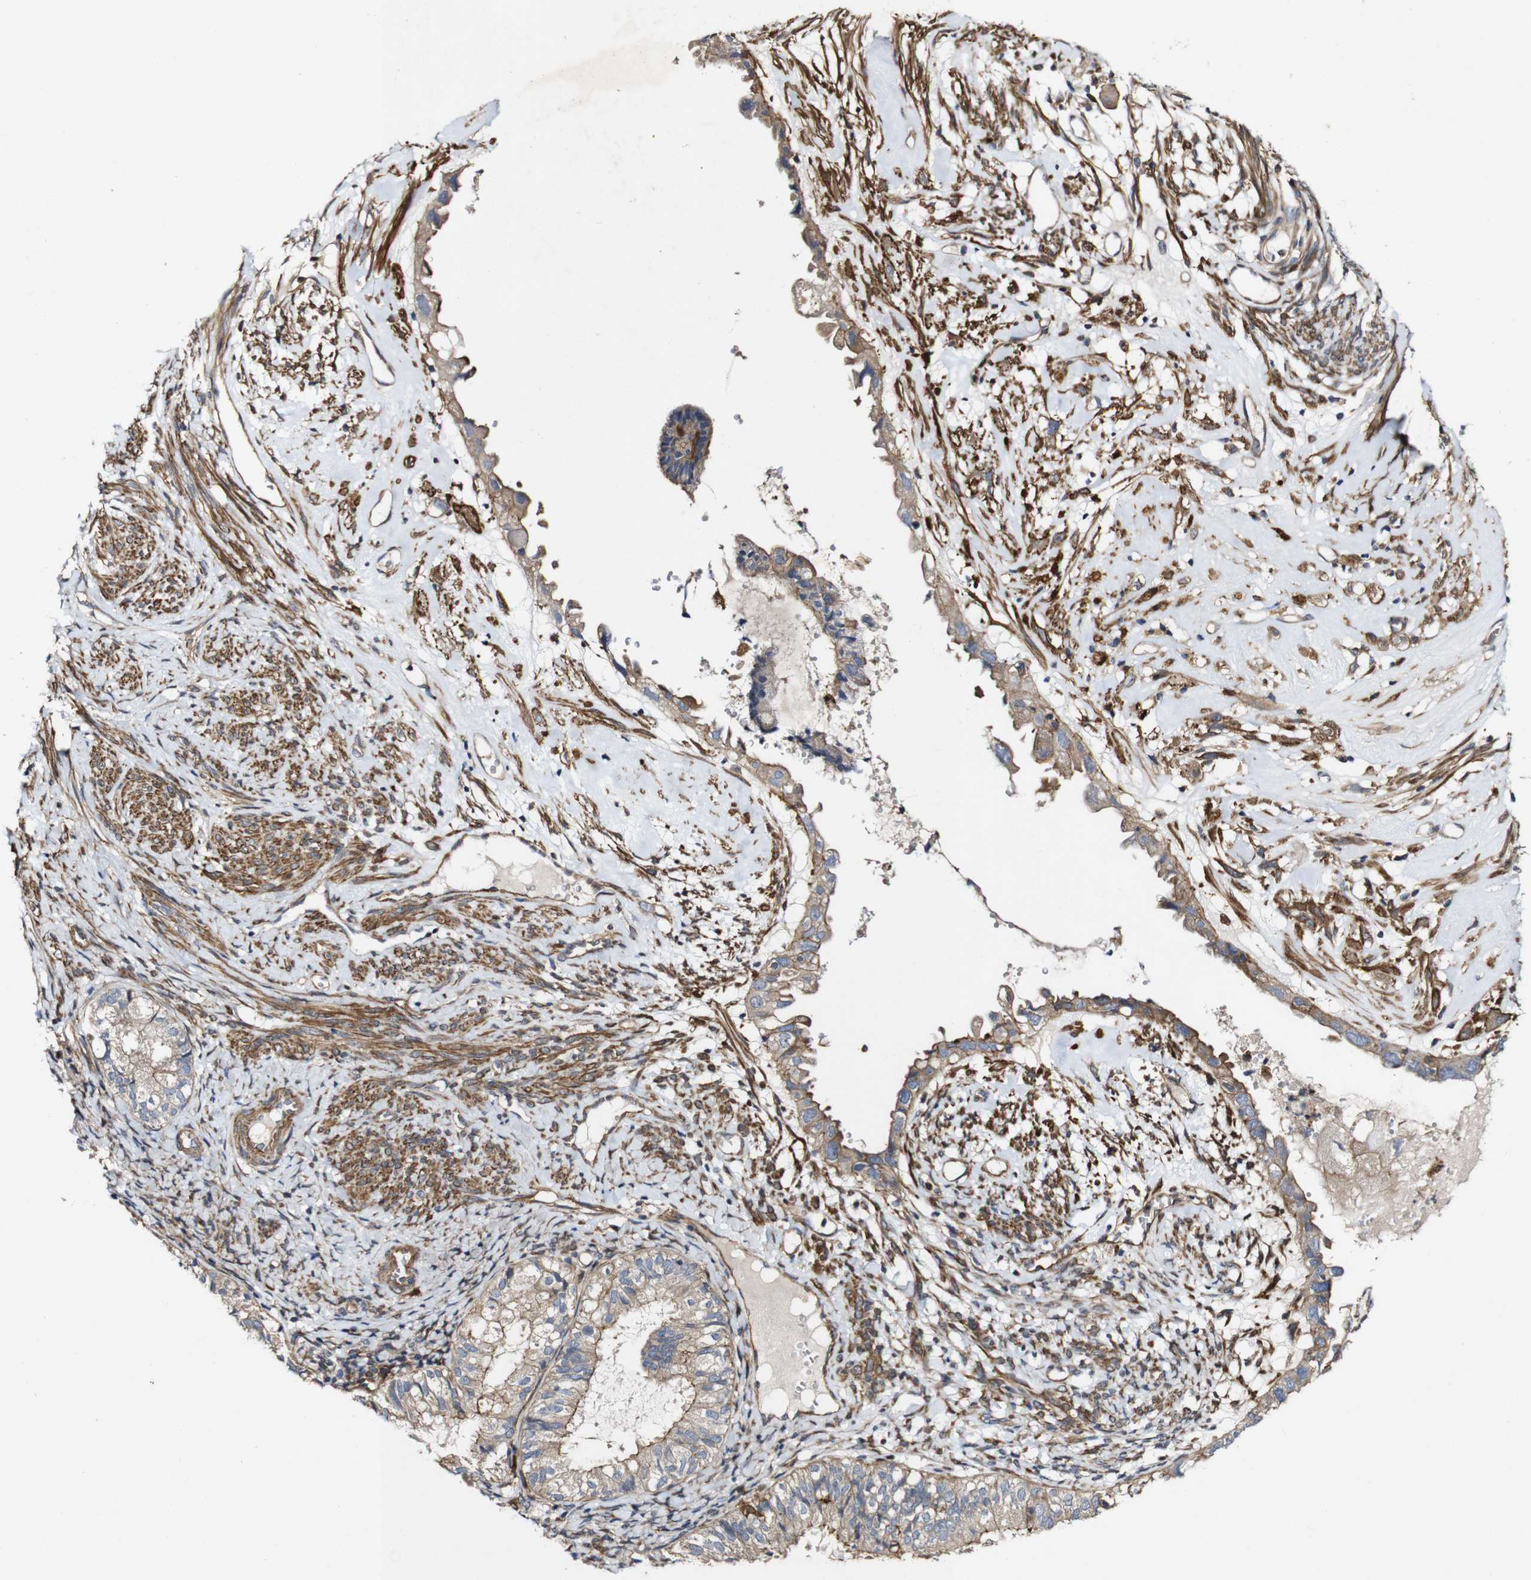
{"staining": {"intensity": "weak", "quantity": ">75%", "location": "cytoplasmic/membranous"}, "tissue": "cervical cancer", "cell_type": "Tumor cells", "image_type": "cancer", "snomed": [{"axis": "morphology", "description": "Normal tissue, NOS"}, {"axis": "morphology", "description": "Adenocarcinoma, NOS"}, {"axis": "topography", "description": "Cervix"}, {"axis": "topography", "description": "Endometrium"}], "caption": "Weak cytoplasmic/membranous staining is present in approximately >75% of tumor cells in cervical cancer (adenocarcinoma).", "gene": "GSDME", "patient": {"sex": "female", "age": 86}}